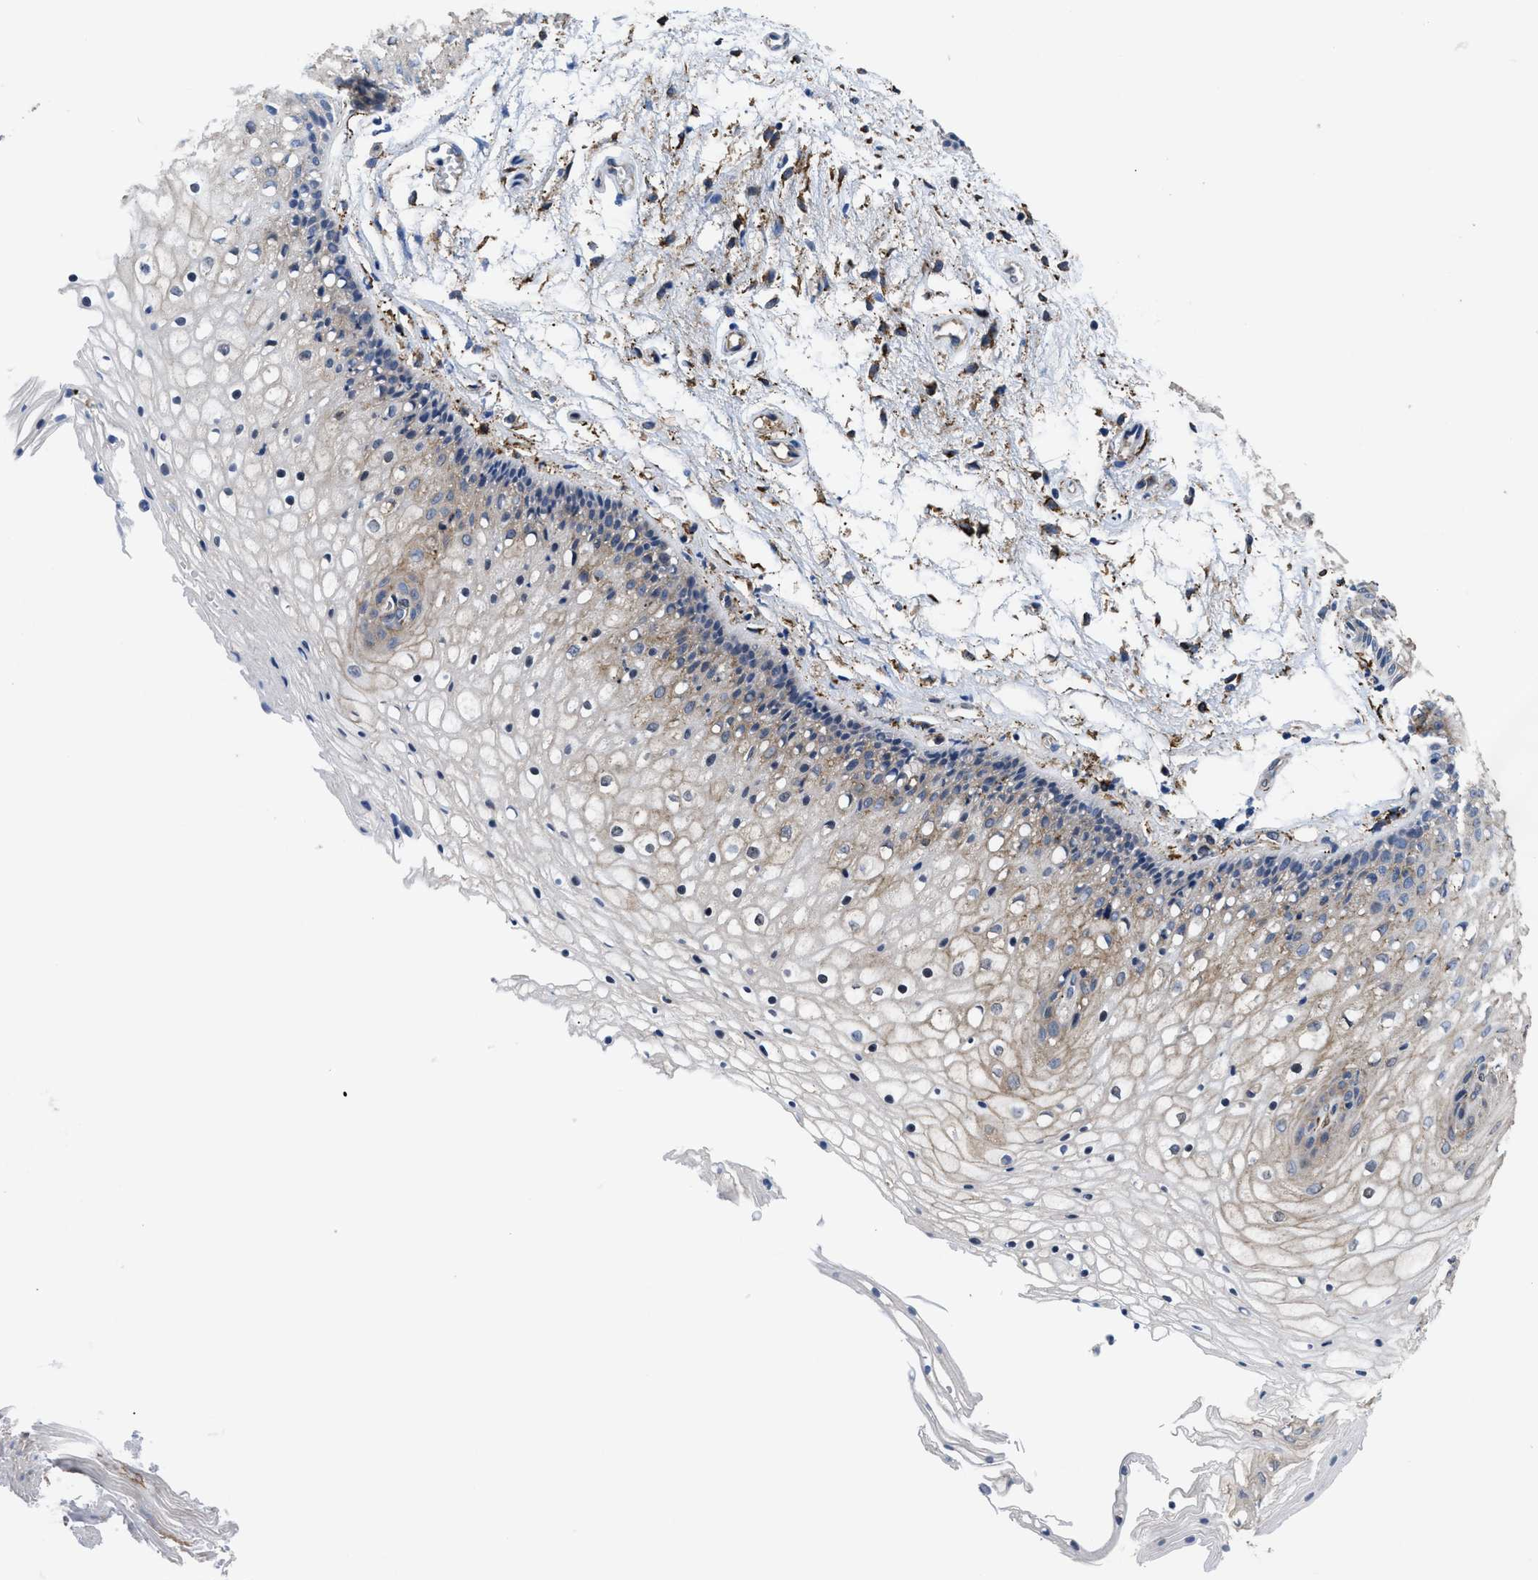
{"staining": {"intensity": "weak", "quantity": "25%-75%", "location": "cytoplasmic/membranous"}, "tissue": "vagina", "cell_type": "Squamous epithelial cells", "image_type": "normal", "snomed": [{"axis": "morphology", "description": "Normal tissue, NOS"}, {"axis": "topography", "description": "Vagina"}], "caption": "Immunohistochemistry of unremarkable vagina displays low levels of weak cytoplasmic/membranous staining in about 25%-75% of squamous epithelial cells. (DAB (3,3'-diaminobenzidine) IHC, brown staining for protein, blue staining for nuclei).", "gene": "SQLE", "patient": {"sex": "female", "age": 34}}